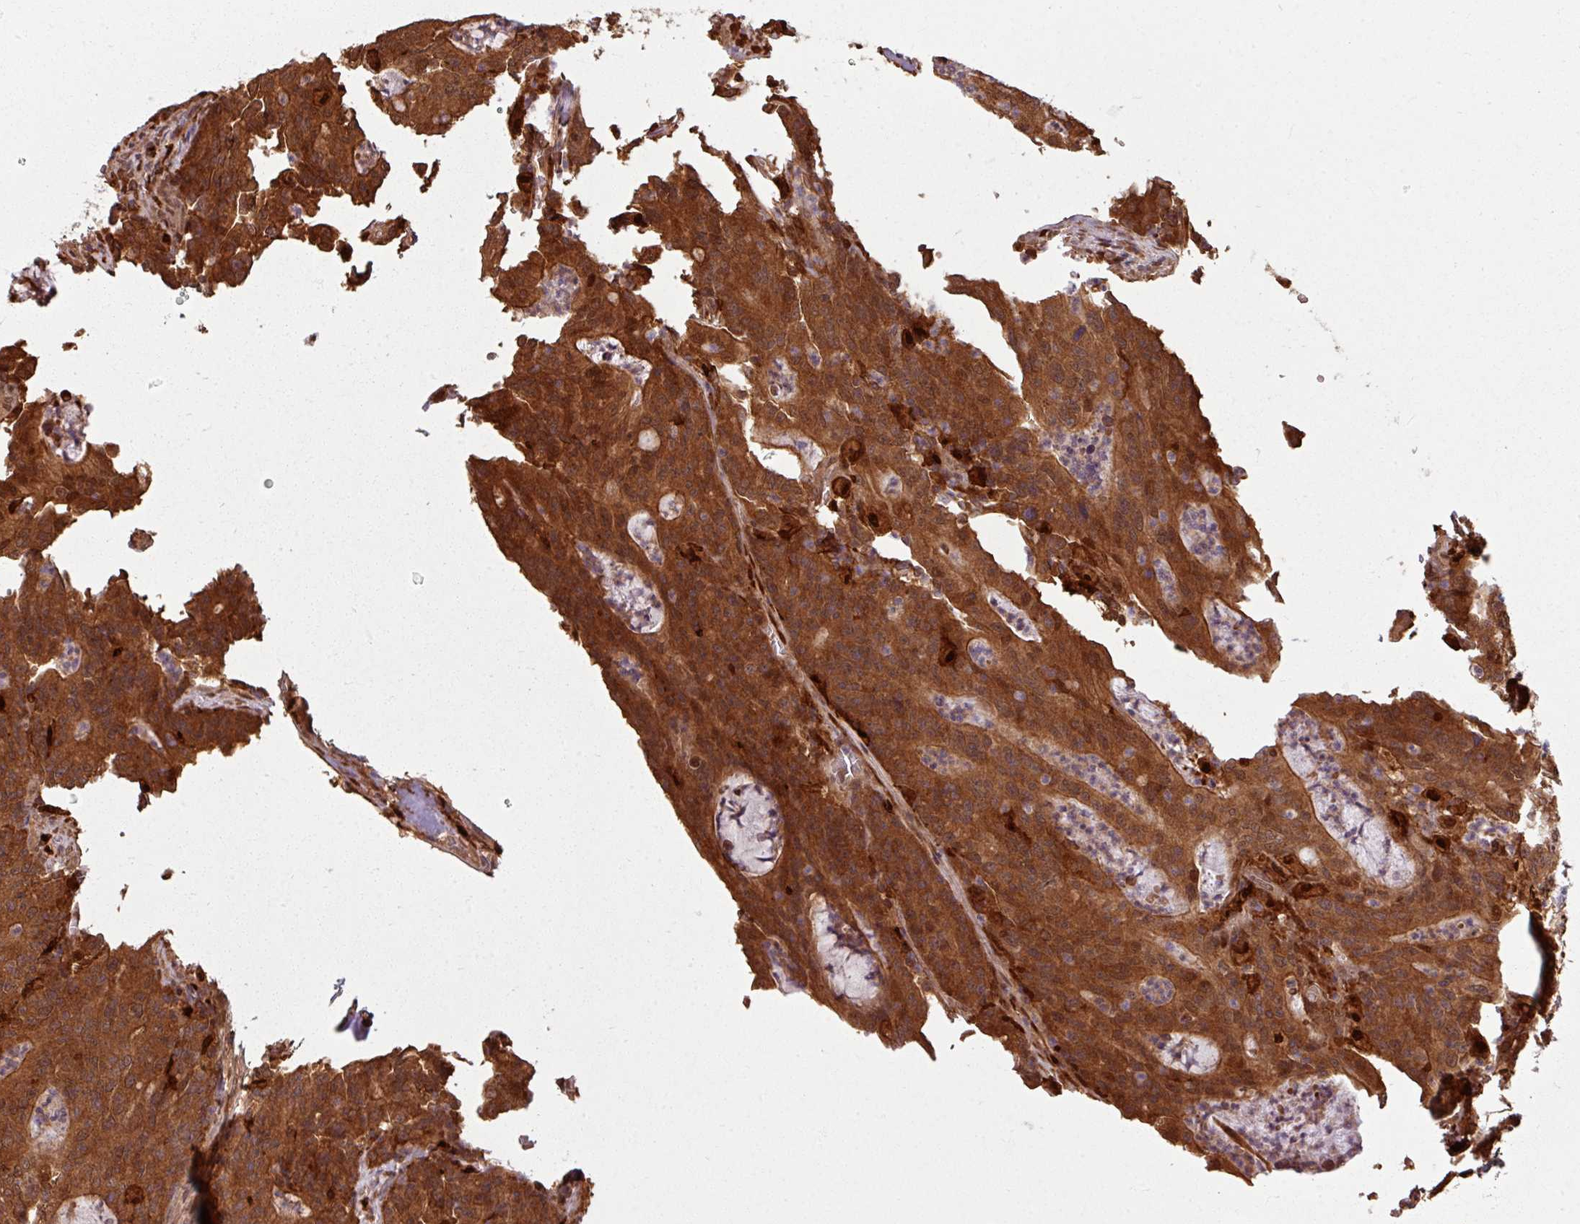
{"staining": {"intensity": "moderate", "quantity": ">75%", "location": "cytoplasmic/membranous,nuclear"}, "tissue": "colorectal cancer", "cell_type": "Tumor cells", "image_type": "cancer", "snomed": [{"axis": "morphology", "description": "Adenocarcinoma, NOS"}, {"axis": "topography", "description": "Colon"}], "caption": "Colorectal cancer tissue demonstrates moderate cytoplasmic/membranous and nuclear staining in approximately >75% of tumor cells, visualized by immunohistochemistry. (DAB (3,3'-diaminobenzidine) = brown stain, brightfield microscopy at high magnification).", "gene": "KCTD11", "patient": {"sex": "male", "age": 83}}